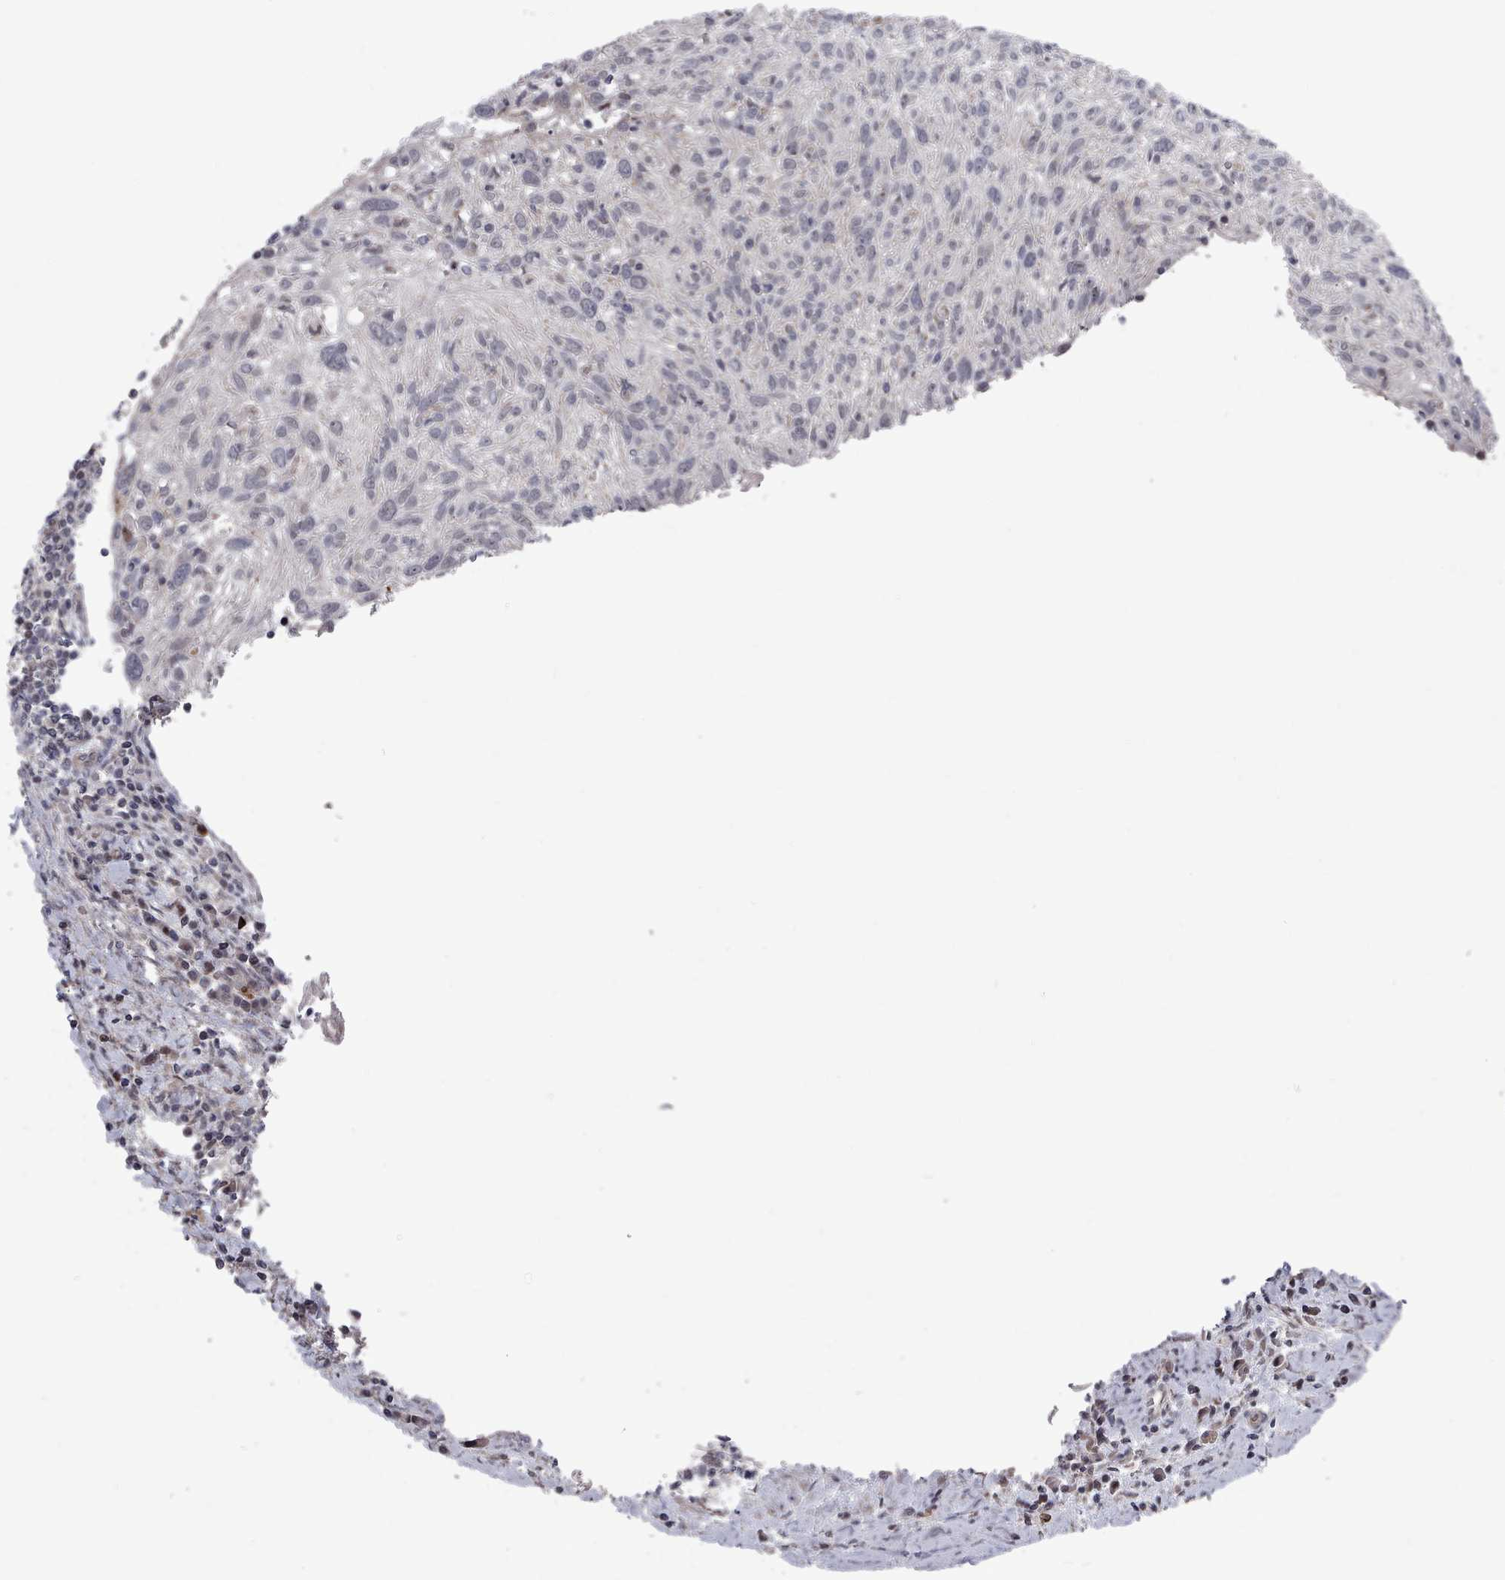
{"staining": {"intensity": "negative", "quantity": "none", "location": "none"}, "tissue": "cervical cancer", "cell_type": "Tumor cells", "image_type": "cancer", "snomed": [{"axis": "morphology", "description": "Squamous cell carcinoma, NOS"}, {"axis": "topography", "description": "Cervix"}], "caption": "A photomicrograph of squamous cell carcinoma (cervical) stained for a protein exhibits no brown staining in tumor cells. (DAB IHC visualized using brightfield microscopy, high magnification).", "gene": "CPSF4", "patient": {"sex": "female", "age": 51}}